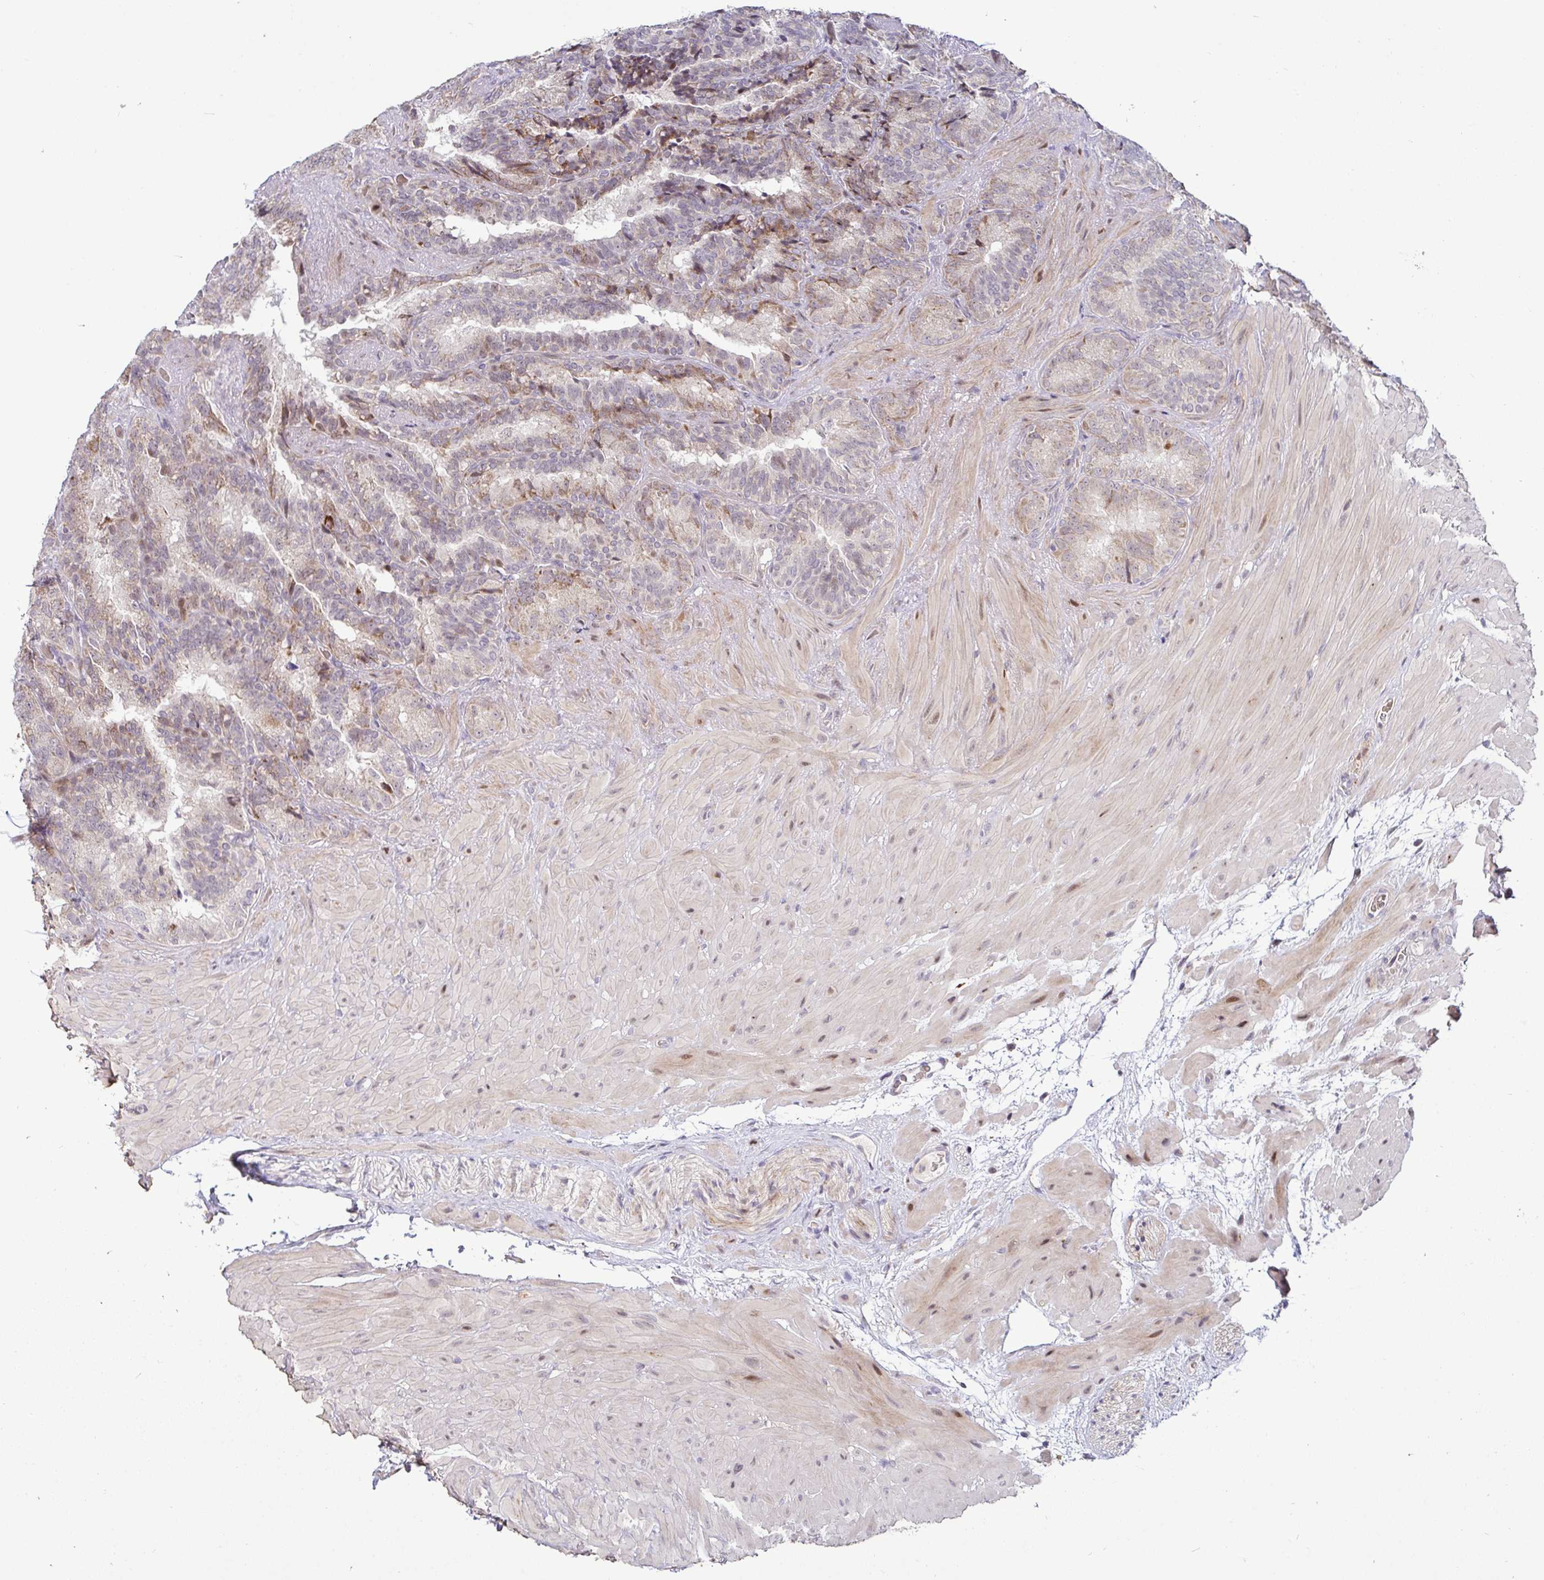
{"staining": {"intensity": "moderate", "quantity": "<25%", "location": "cytoplasmic/membranous,nuclear"}, "tissue": "seminal vesicle", "cell_type": "Glandular cells", "image_type": "normal", "snomed": [{"axis": "morphology", "description": "Normal tissue, NOS"}, {"axis": "topography", "description": "Seminal veicle"}], "caption": "IHC (DAB) staining of unremarkable human seminal vesicle displays moderate cytoplasmic/membranous,nuclear protein positivity in about <25% of glandular cells. The staining was performed using DAB to visualize the protein expression in brown, while the nuclei were stained in blue with hematoxylin (Magnification: 20x).", "gene": "DZIP1", "patient": {"sex": "male", "age": 60}}